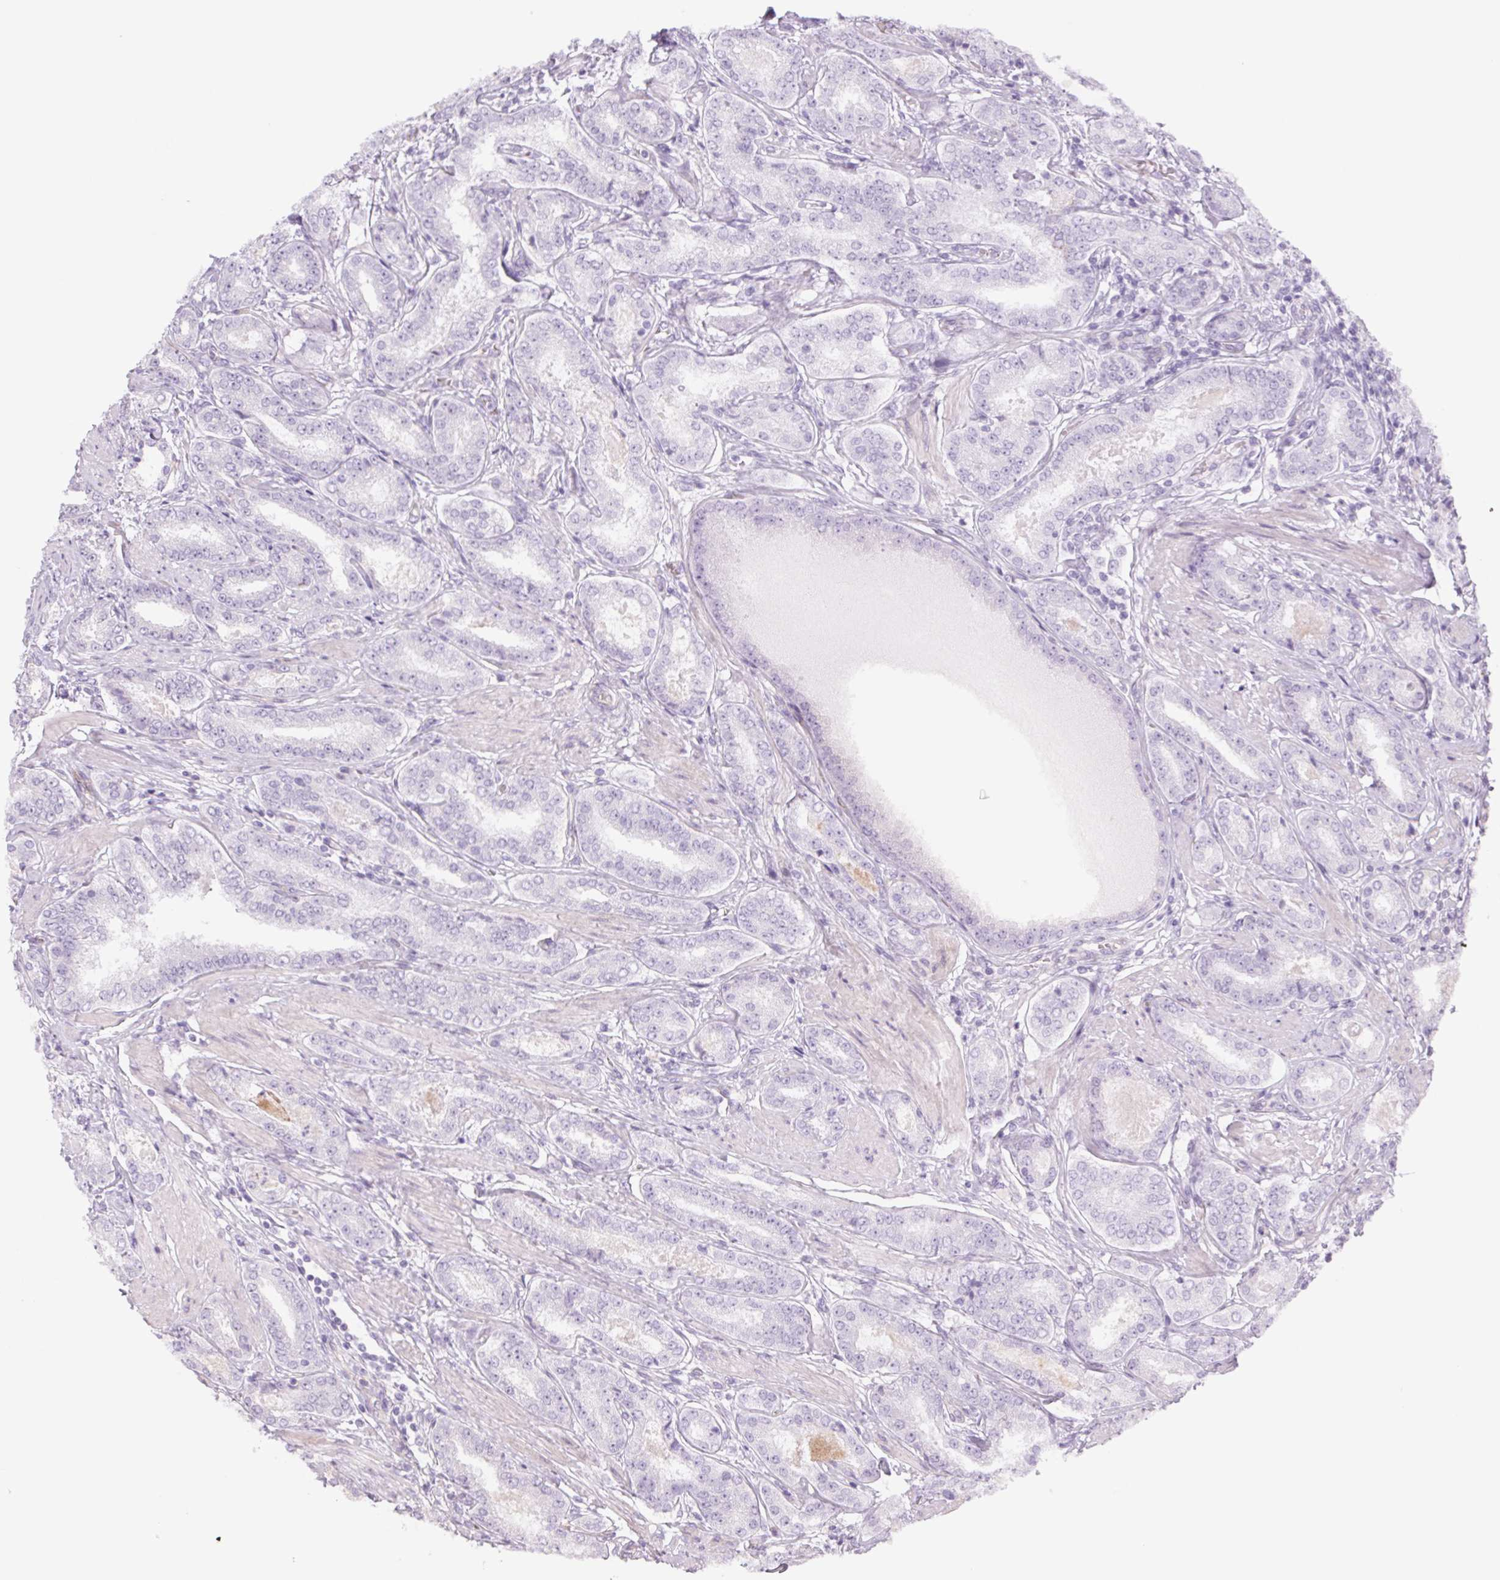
{"staining": {"intensity": "negative", "quantity": "none", "location": "none"}, "tissue": "prostate cancer", "cell_type": "Tumor cells", "image_type": "cancer", "snomed": [{"axis": "morphology", "description": "Adenocarcinoma, High grade"}, {"axis": "topography", "description": "Prostate"}], "caption": "This is an immunohistochemistry (IHC) histopathology image of human prostate cancer. There is no expression in tumor cells.", "gene": "MS4A13", "patient": {"sex": "male", "age": 63}}